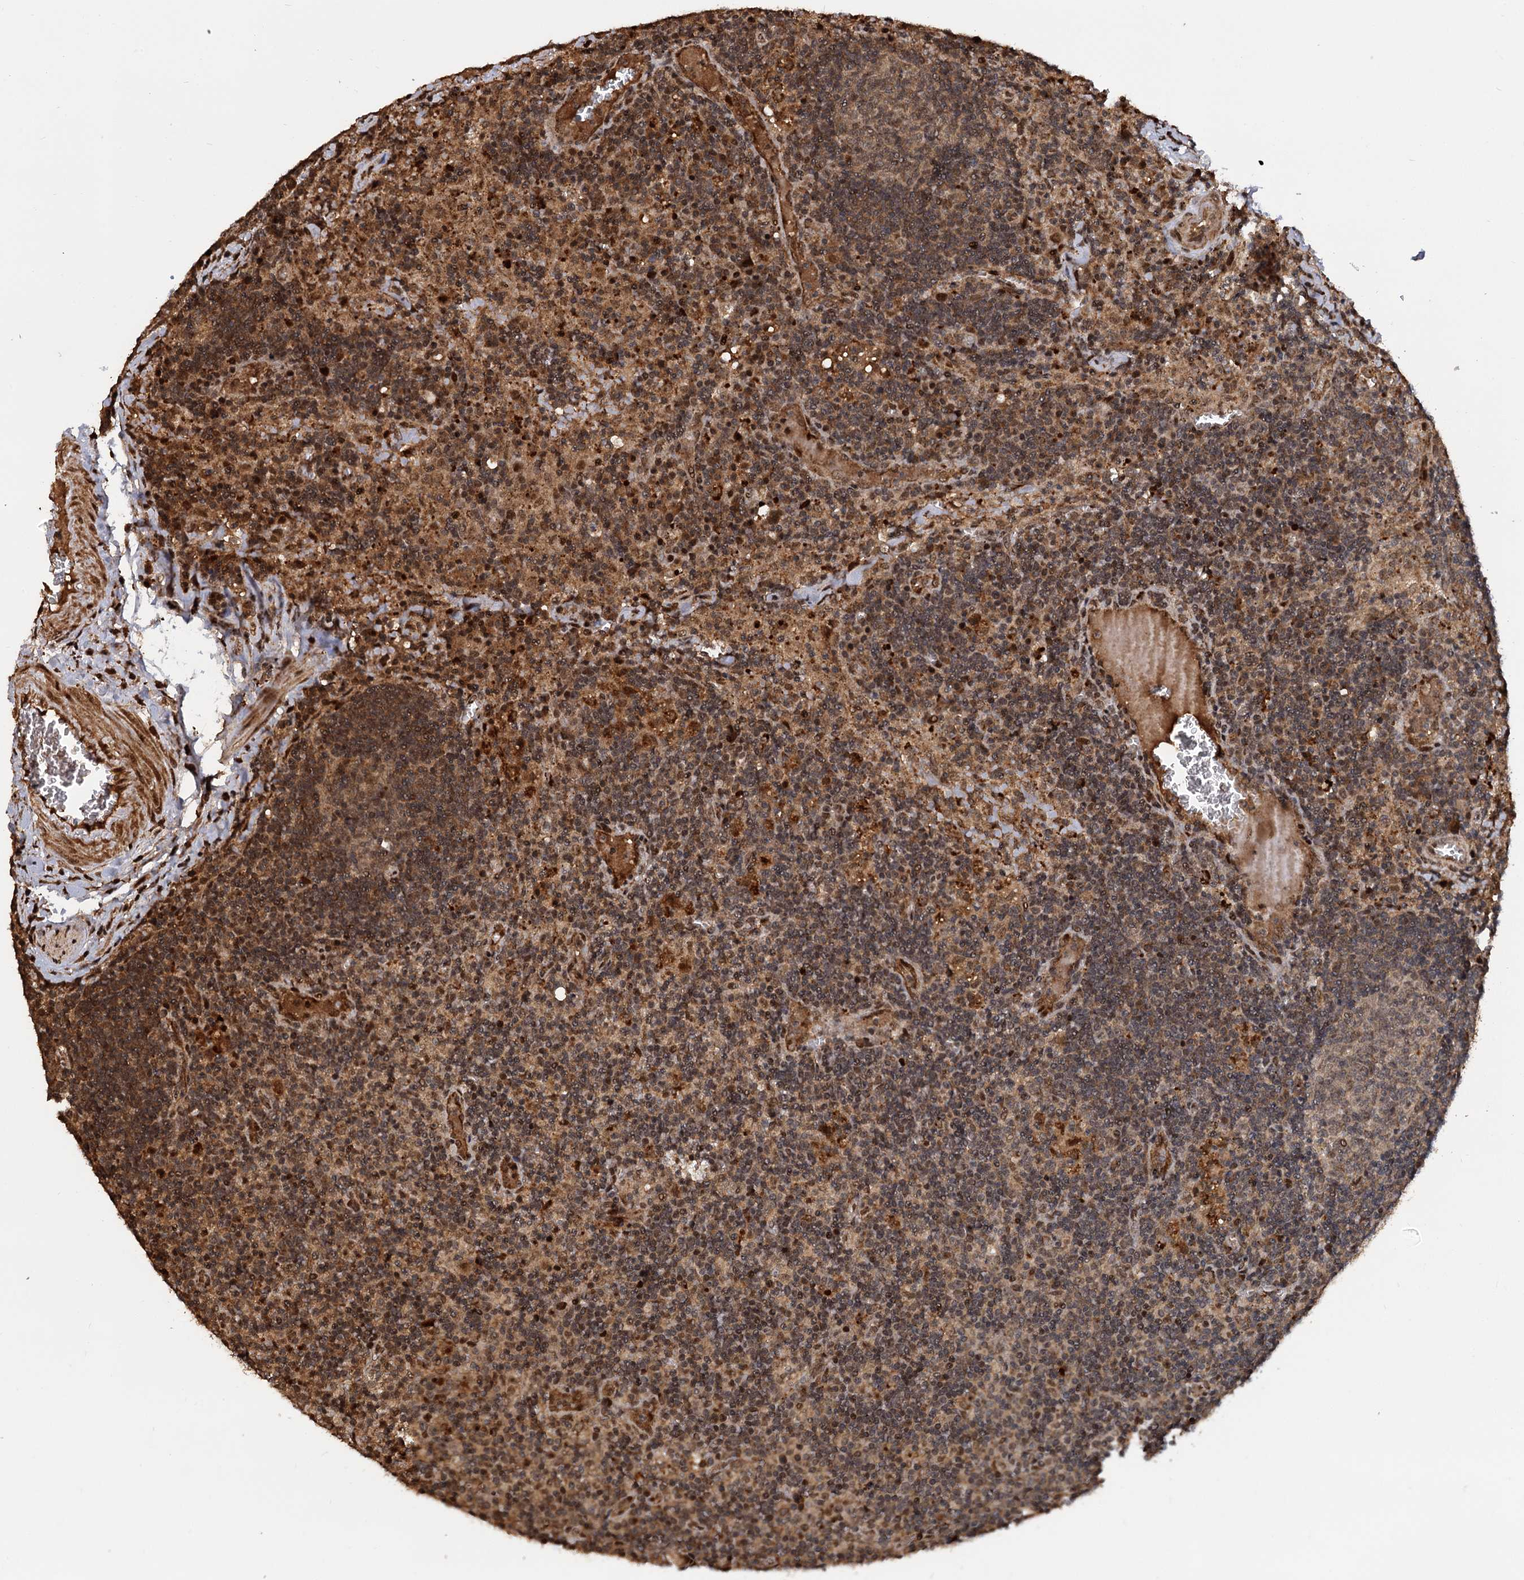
{"staining": {"intensity": "weak", "quantity": "25%-75%", "location": "nuclear"}, "tissue": "lymph node", "cell_type": "Germinal center cells", "image_type": "normal", "snomed": [{"axis": "morphology", "description": "Normal tissue, NOS"}, {"axis": "topography", "description": "Lymph node"}], "caption": "The immunohistochemical stain highlights weak nuclear positivity in germinal center cells of benign lymph node.", "gene": "CEP192", "patient": {"sex": "male", "age": 58}}